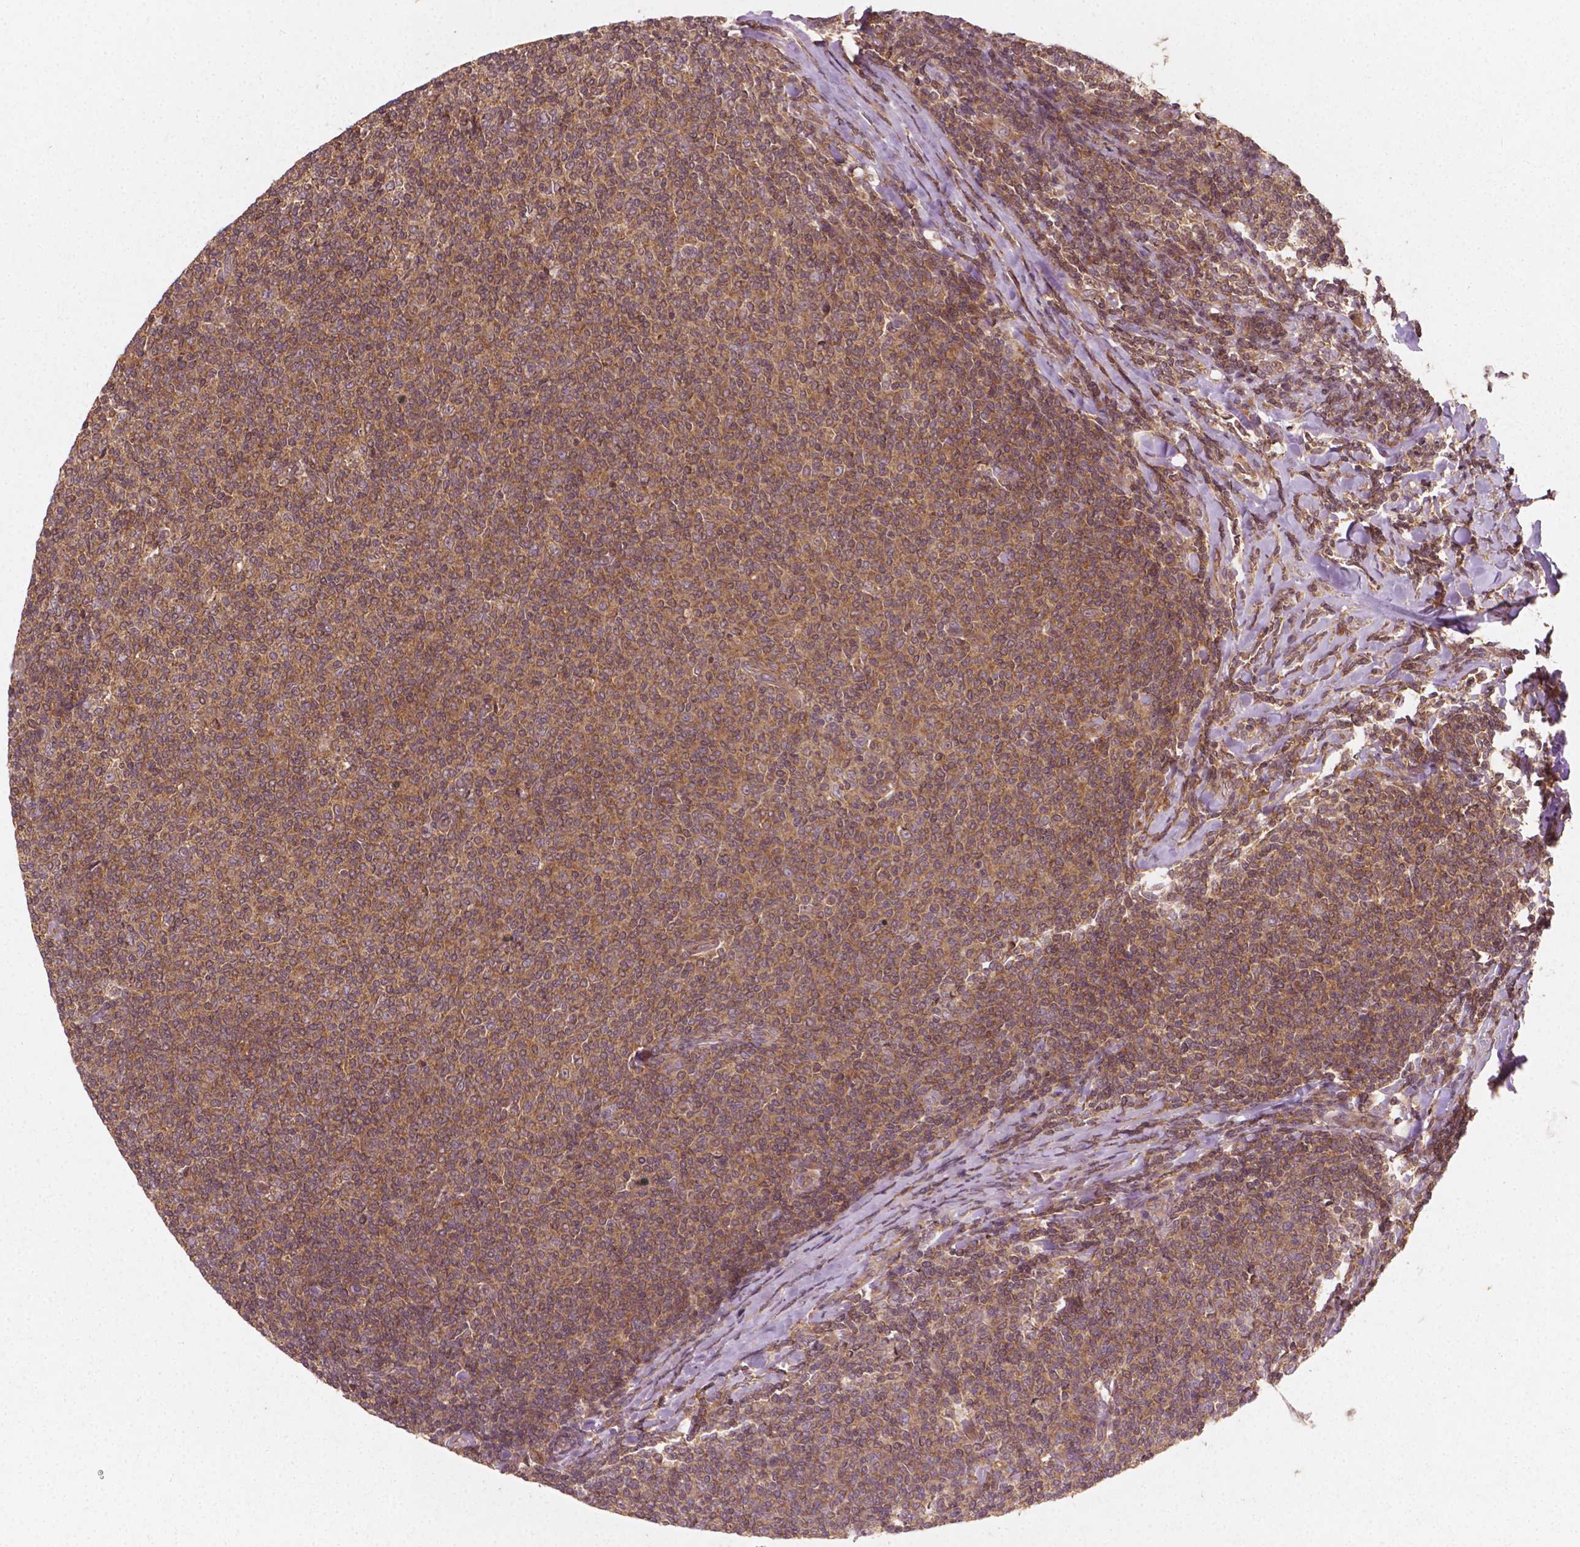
{"staining": {"intensity": "weak", "quantity": ">75%", "location": "cytoplasmic/membranous"}, "tissue": "lymphoma", "cell_type": "Tumor cells", "image_type": "cancer", "snomed": [{"axis": "morphology", "description": "Malignant lymphoma, non-Hodgkin's type, Low grade"}, {"axis": "topography", "description": "Lymph node"}], "caption": "Protein staining displays weak cytoplasmic/membranous staining in about >75% of tumor cells in lymphoma. (brown staining indicates protein expression, while blue staining denotes nuclei).", "gene": "CYFIP2", "patient": {"sex": "male", "age": 52}}